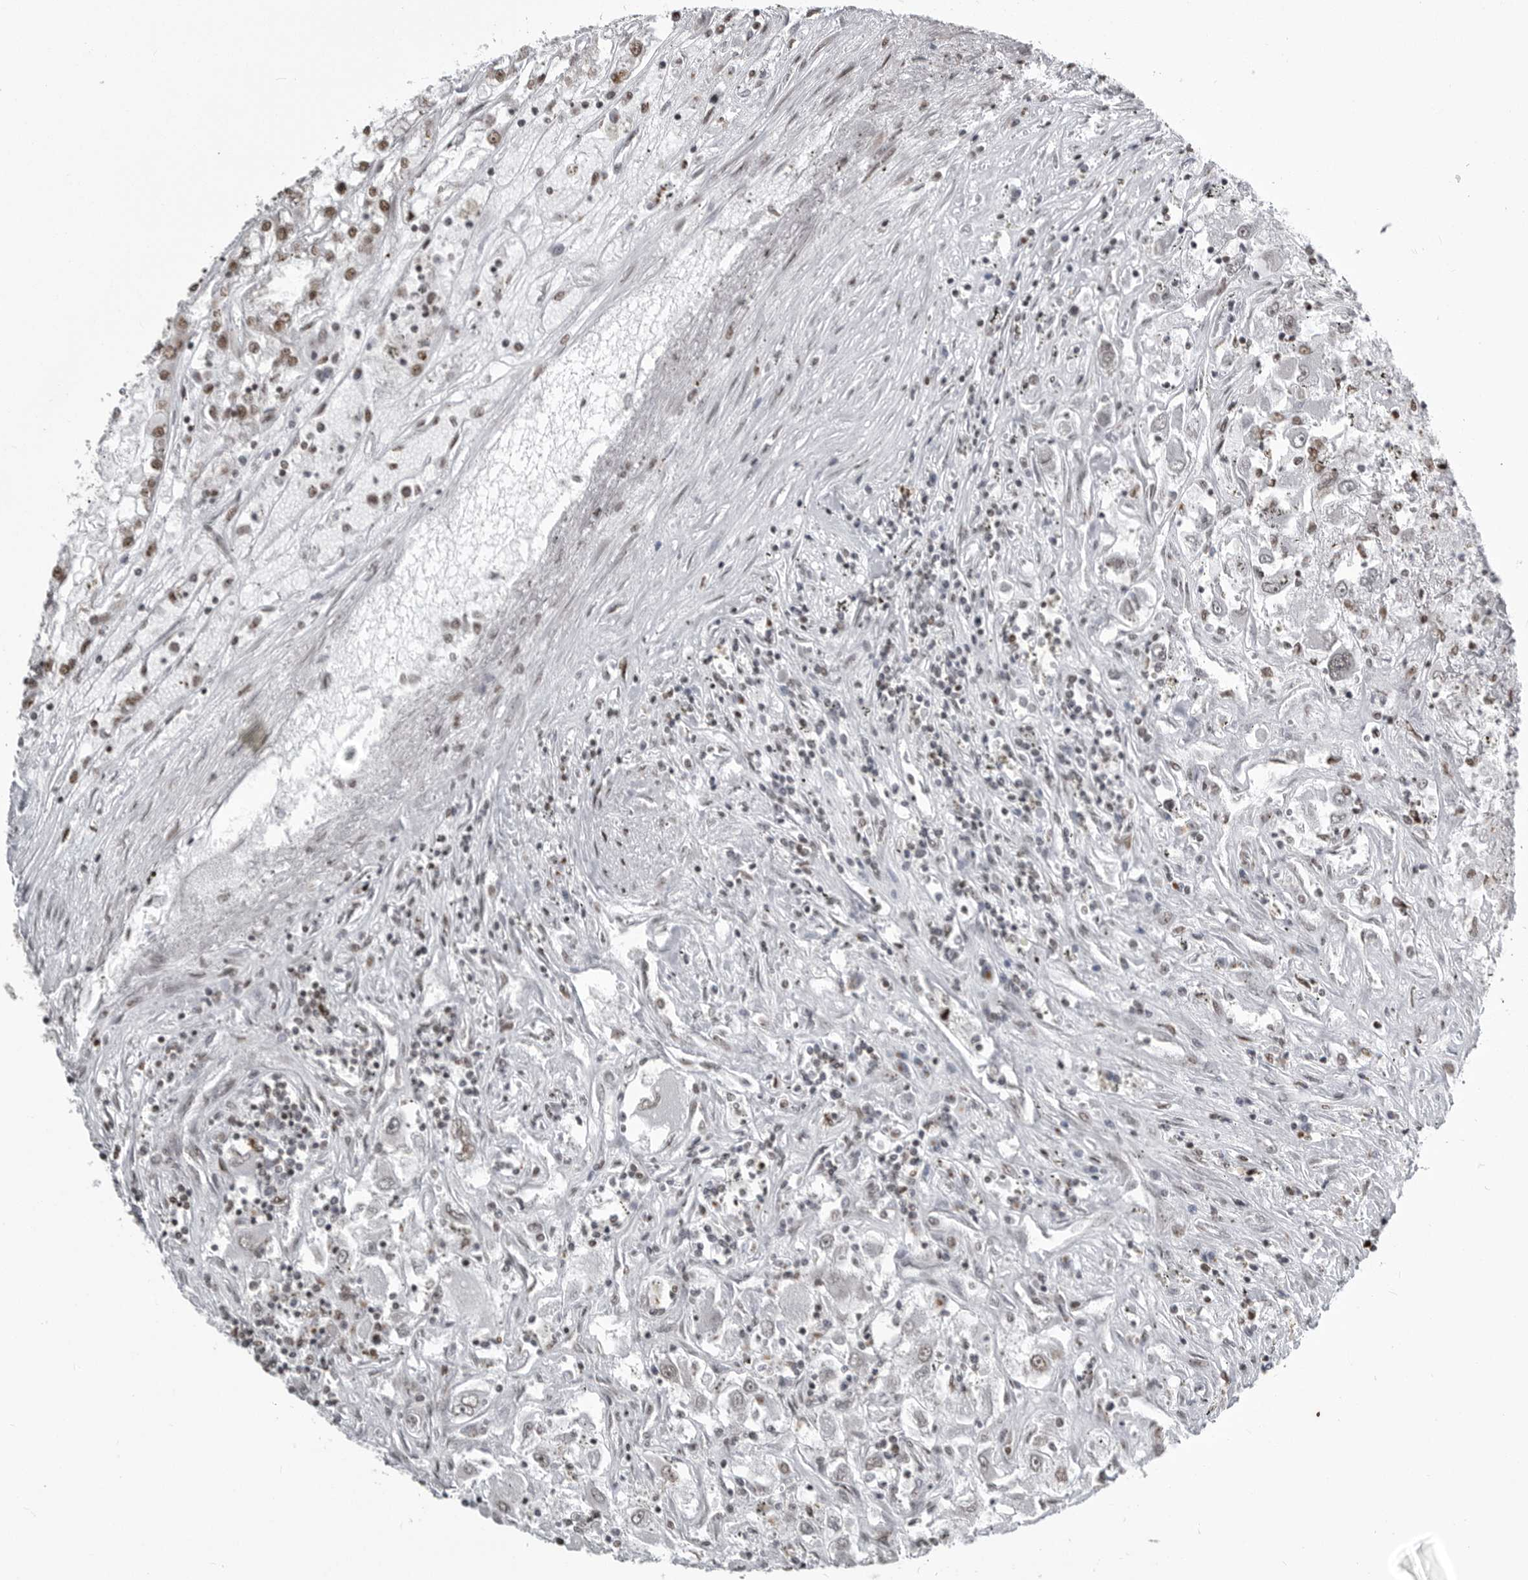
{"staining": {"intensity": "weak", "quantity": "<25%", "location": "nuclear"}, "tissue": "renal cancer", "cell_type": "Tumor cells", "image_type": "cancer", "snomed": [{"axis": "morphology", "description": "Adenocarcinoma, NOS"}, {"axis": "topography", "description": "Kidney"}], "caption": "Tumor cells are negative for protein expression in human renal cancer.", "gene": "YAF2", "patient": {"sex": "female", "age": 52}}